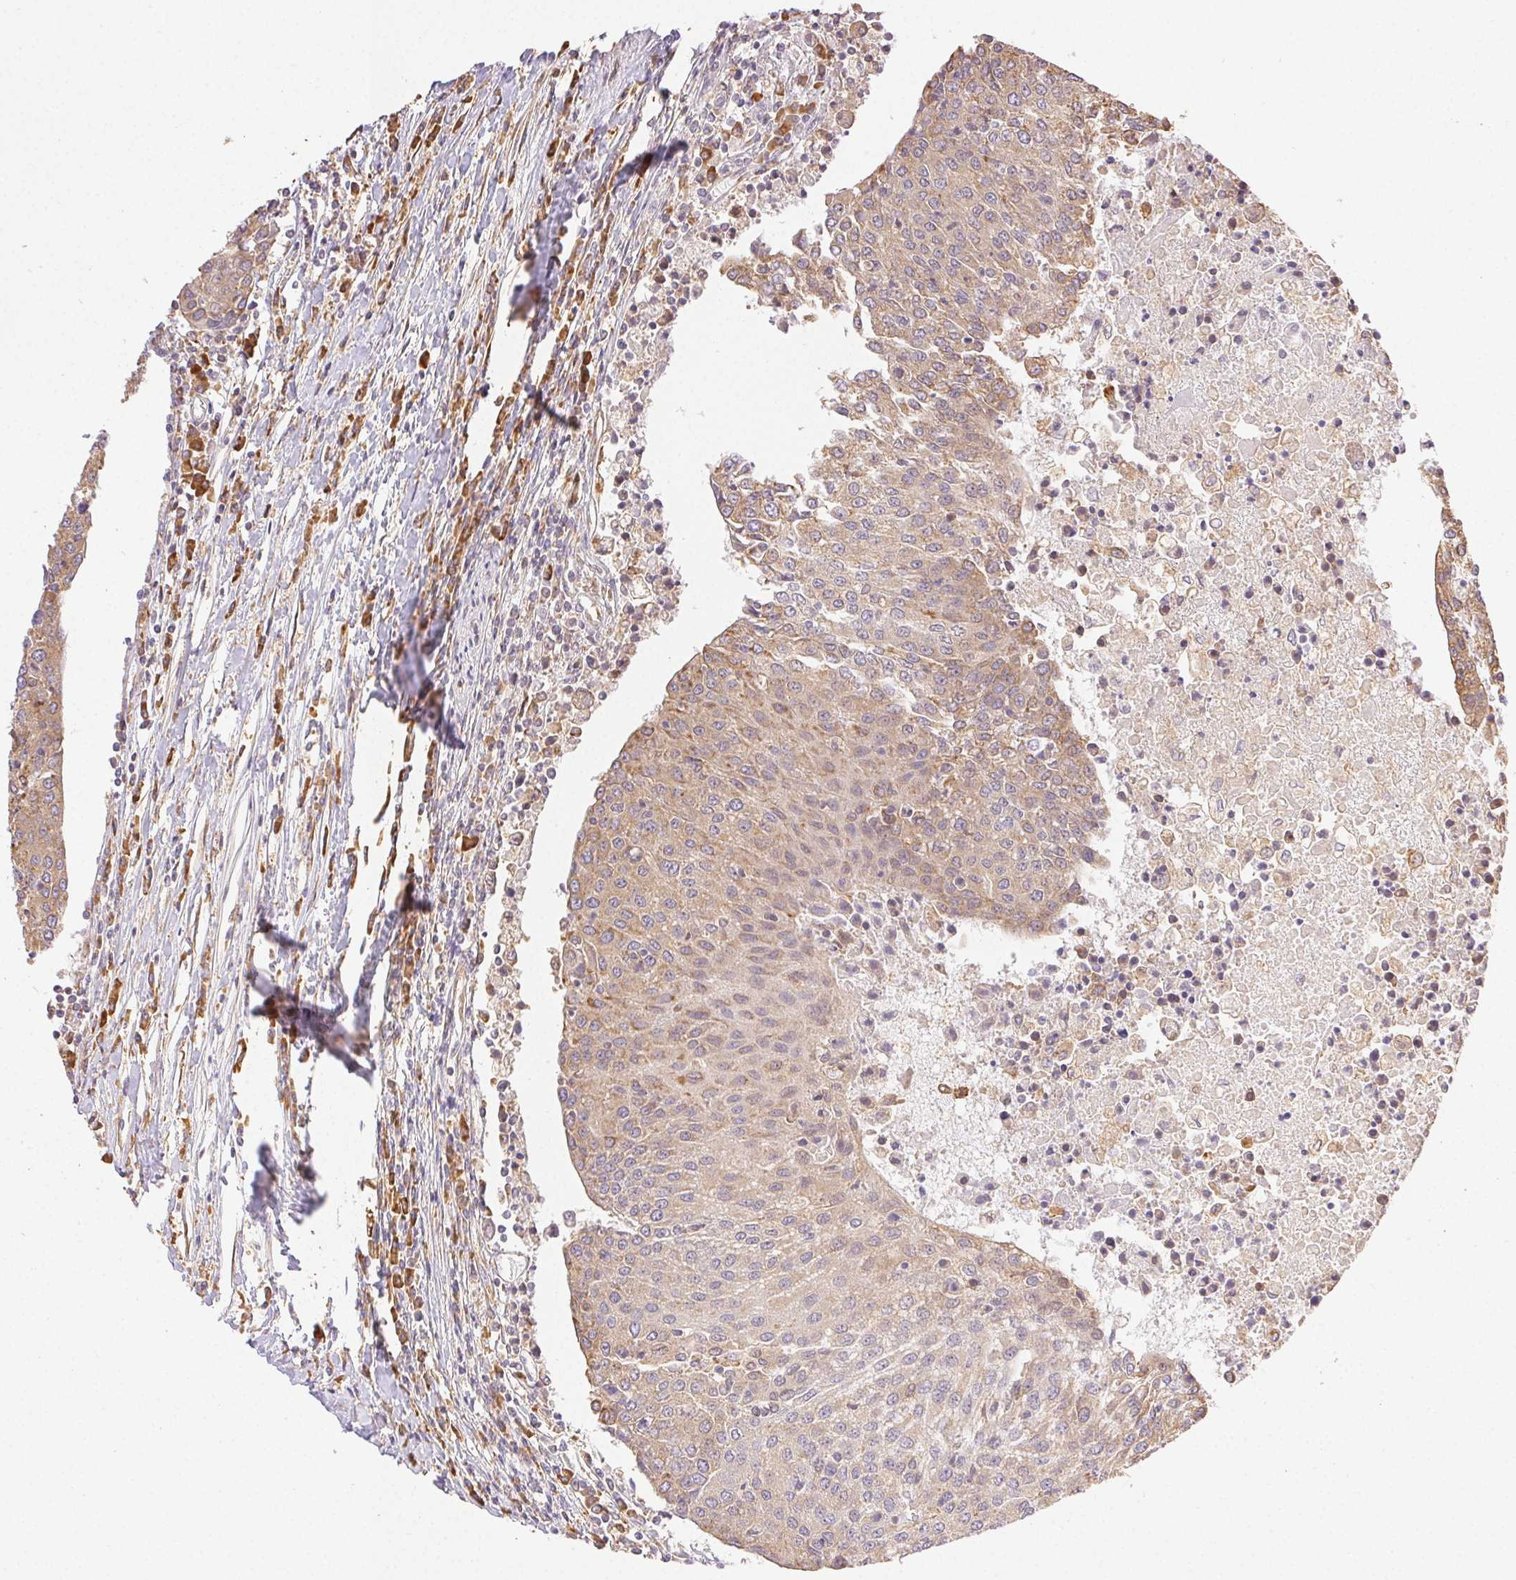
{"staining": {"intensity": "weak", "quantity": "25%-75%", "location": "cytoplasmic/membranous"}, "tissue": "urothelial cancer", "cell_type": "Tumor cells", "image_type": "cancer", "snomed": [{"axis": "morphology", "description": "Urothelial carcinoma, High grade"}, {"axis": "topography", "description": "Urinary bladder"}], "caption": "The image reveals staining of urothelial carcinoma (high-grade), revealing weak cytoplasmic/membranous protein positivity (brown color) within tumor cells.", "gene": "ENTREP1", "patient": {"sex": "female", "age": 85}}